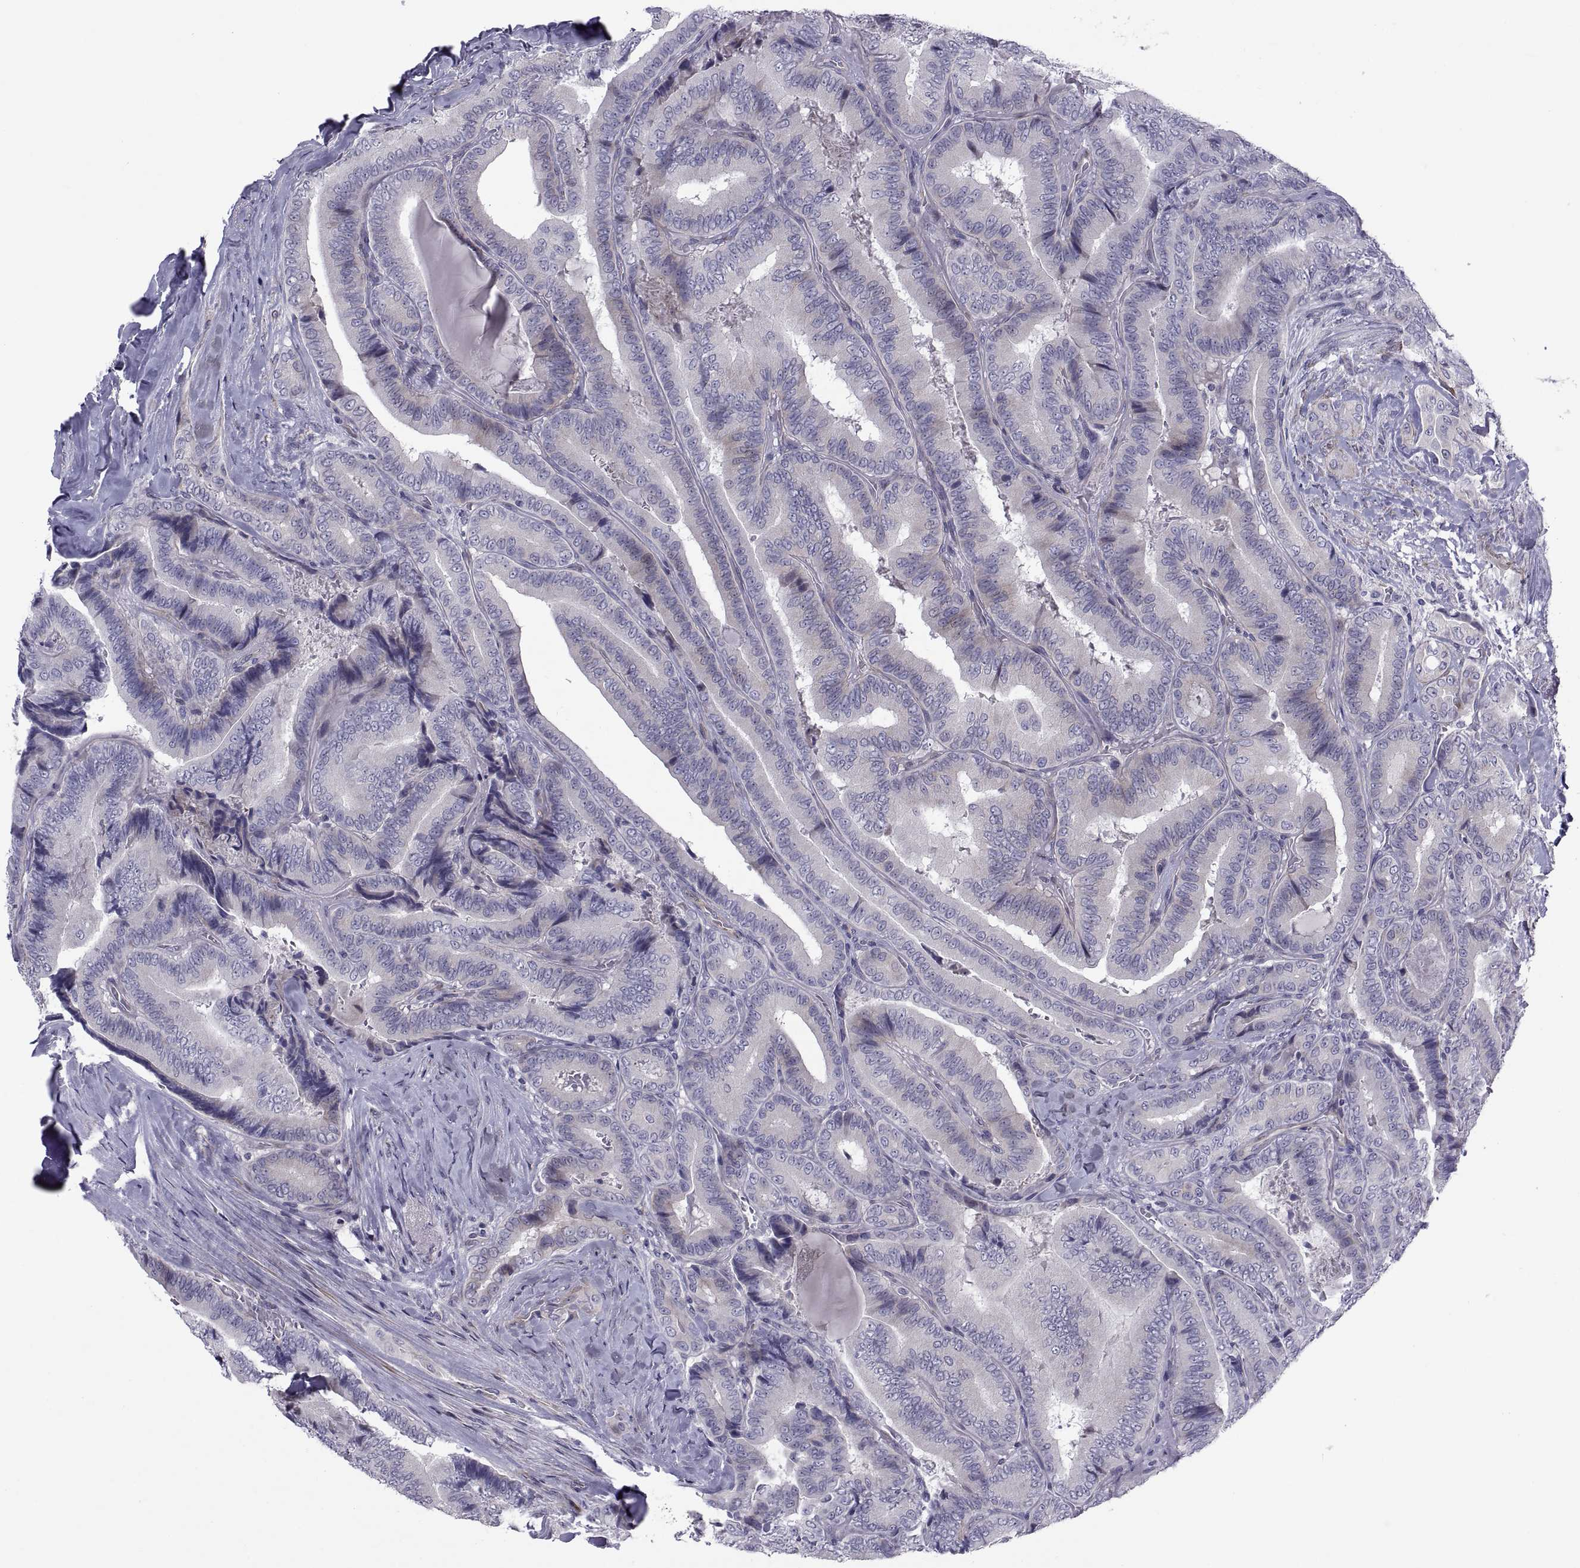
{"staining": {"intensity": "negative", "quantity": "none", "location": "none"}, "tissue": "thyroid cancer", "cell_type": "Tumor cells", "image_type": "cancer", "snomed": [{"axis": "morphology", "description": "Papillary adenocarcinoma, NOS"}, {"axis": "topography", "description": "Thyroid gland"}], "caption": "This is a photomicrograph of immunohistochemistry (IHC) staining of papillary adenocarcinoma (thyroid), which shows no staining in tumor cells.", "gene": "TMEM158", "patient": {"sex": "male", "age": 61}}